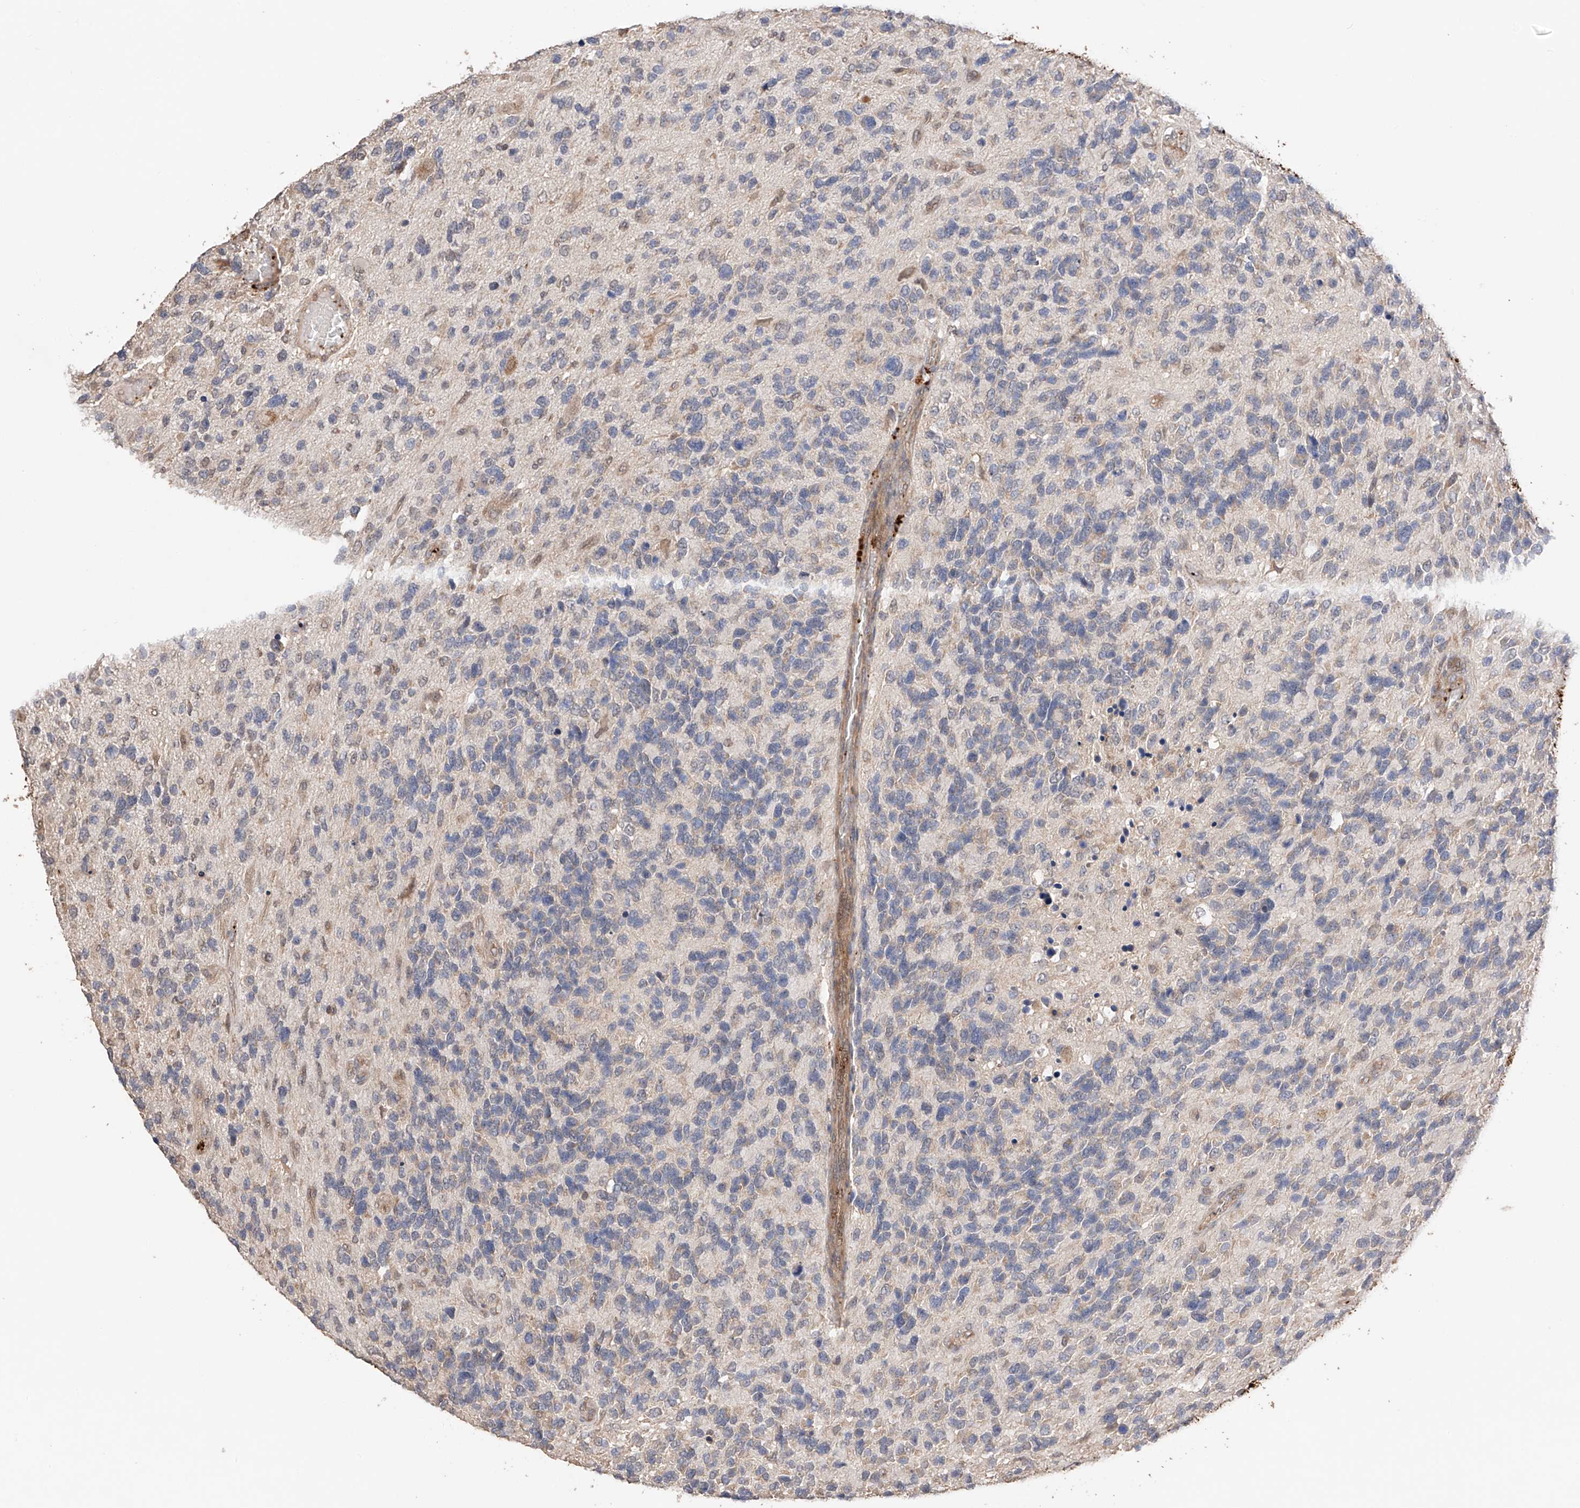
{"staining": {"intensity": "negative", "quantity": "none", "location": "none"}, "tissue": "glioma", "cell_type": "Tumor cells", "image_type": "cancer", "snomed": [{"axis": "morphology", "description": "Glioma, malignant, High grade"}, {"axis": "topography", "description": "Brain"}], "caption": "A photomicrograph of human malignant glioma (high-grade) is negative for staining in tumor cells.", "gene": "ZFHX2", "patient": {"sex": "female", "age": 58}}